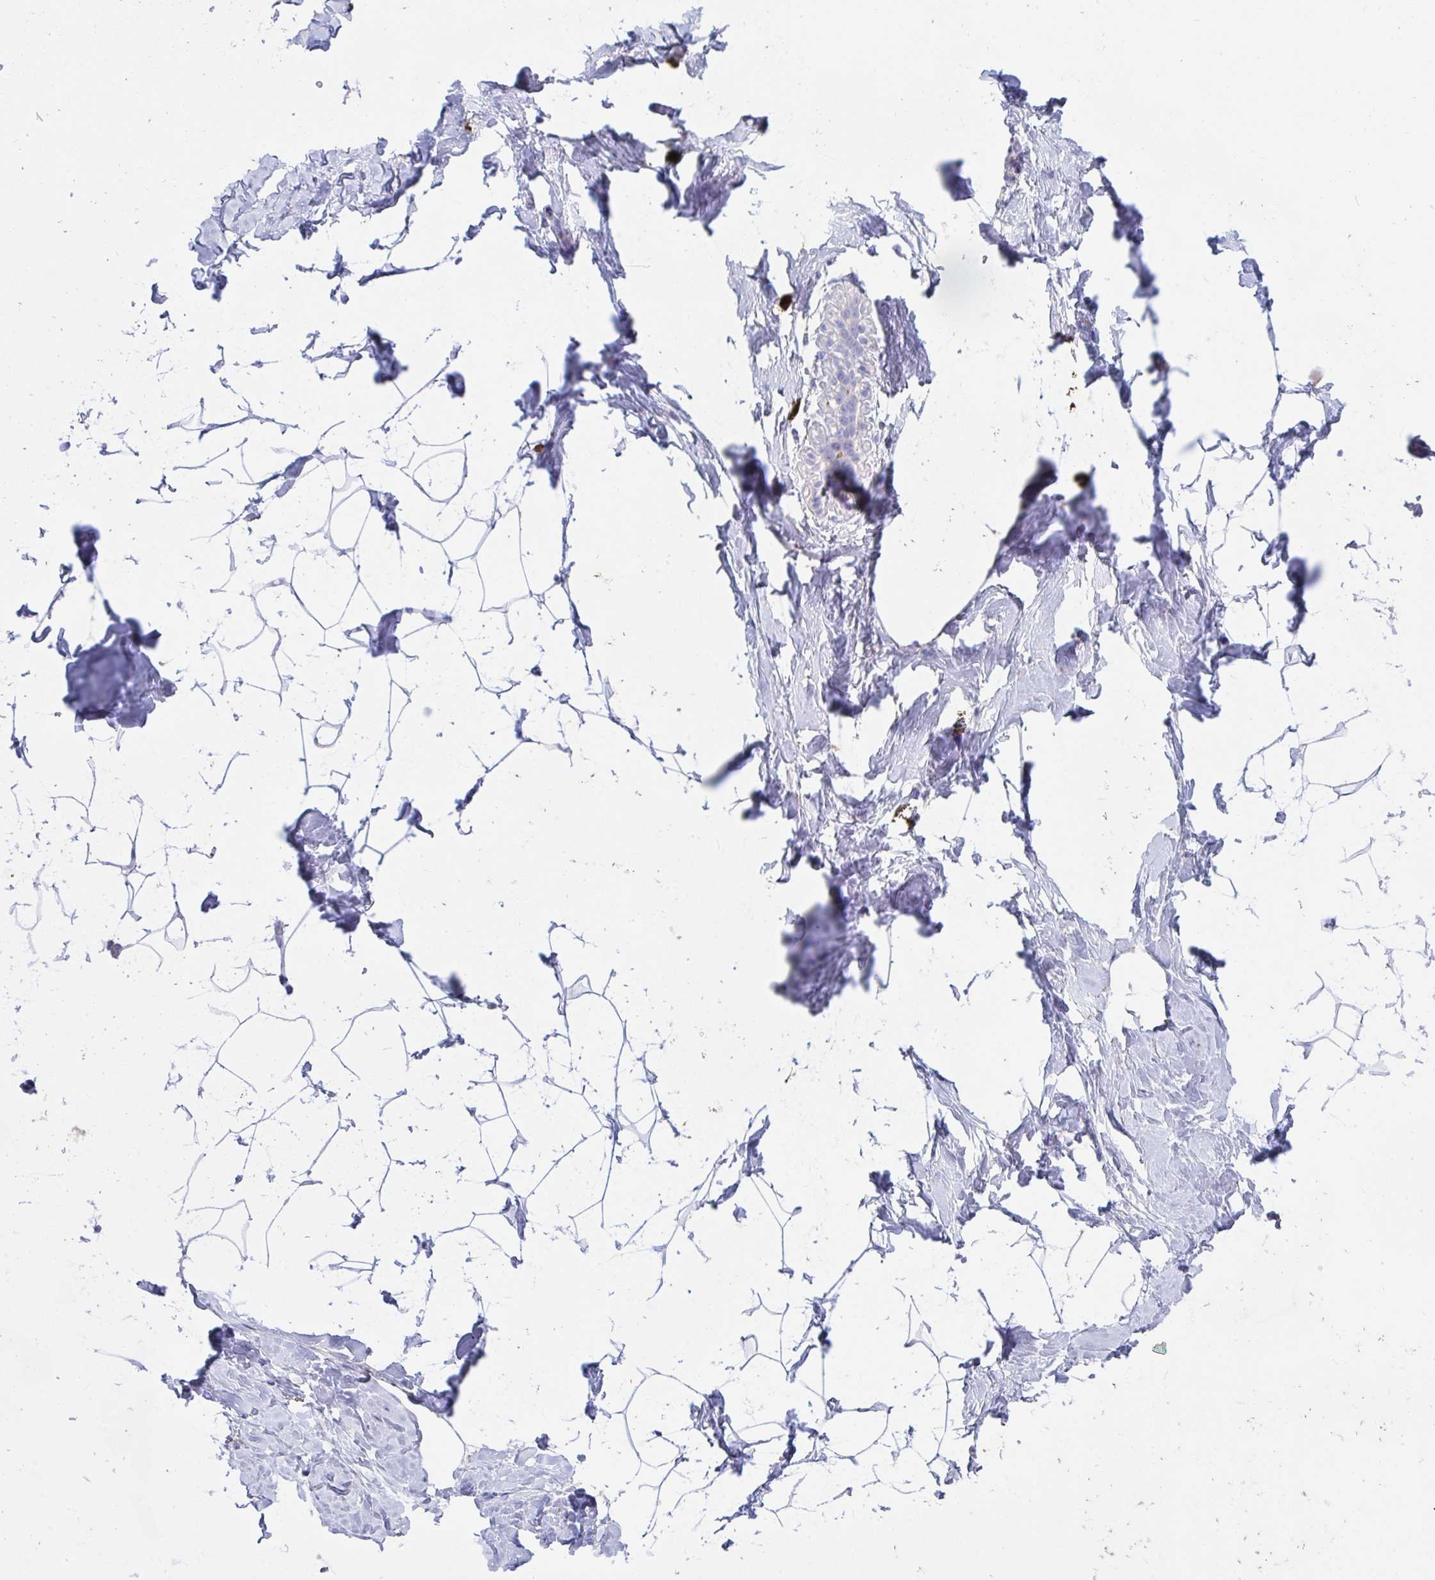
{"staining": {"intensity": "negative", "quantity": "none", "location": "none"}, "tissue": "breast", "cell_type": "Adipocytes", "image_type": "normal", "snomed": [{"axis": "morphology", "description": "Normal tissue, NOS"}, {"axis": "topography", "description": "Breast"}], "caption": "Photomicrograph shows no protein positivity in adipocytes of normal breast.", "gene": "KCNK5", "patient": {"sex": "female", "age": 32}}